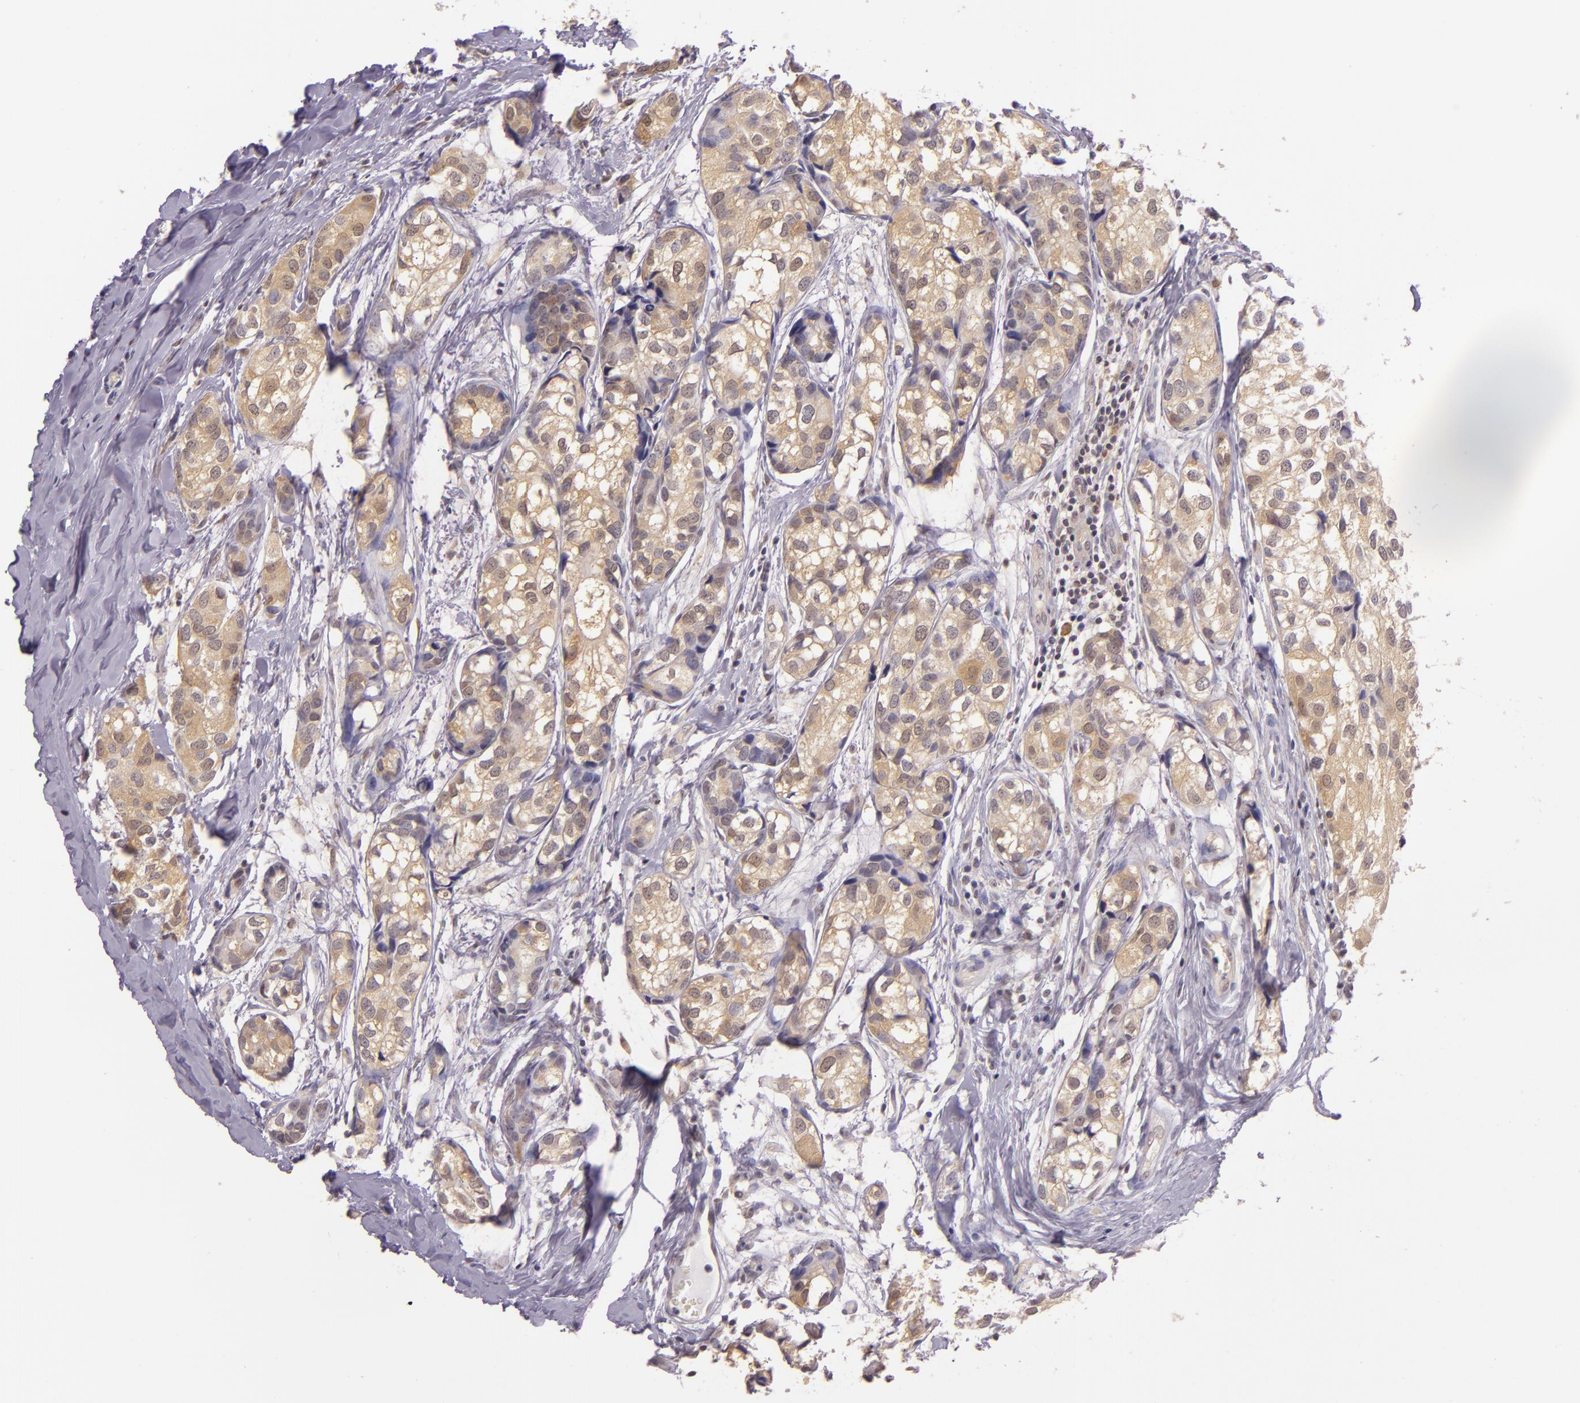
{"staining": {"intensity": "weak", "quantity": "25%-75%", "location": "cytoplasmic/membranous,nuclear"}, "tissue": "breast cancer", "cell_type": "Tumor cells", "image_type": "cancer", "snomed": [{"axis": "morphology", "description": "Duct carcinoma"}, {"axis": "topography", "description": "Breast"}], "caption": "Intraductal carcinoma (breast) stained for a protein (brown) exhibits weak cytoplasmic/membranous and nuclear positive staining in about 25%-75% of tumor cells.", "gene": "HSPA8", "patient": {"sex": "female", "age": 68}}